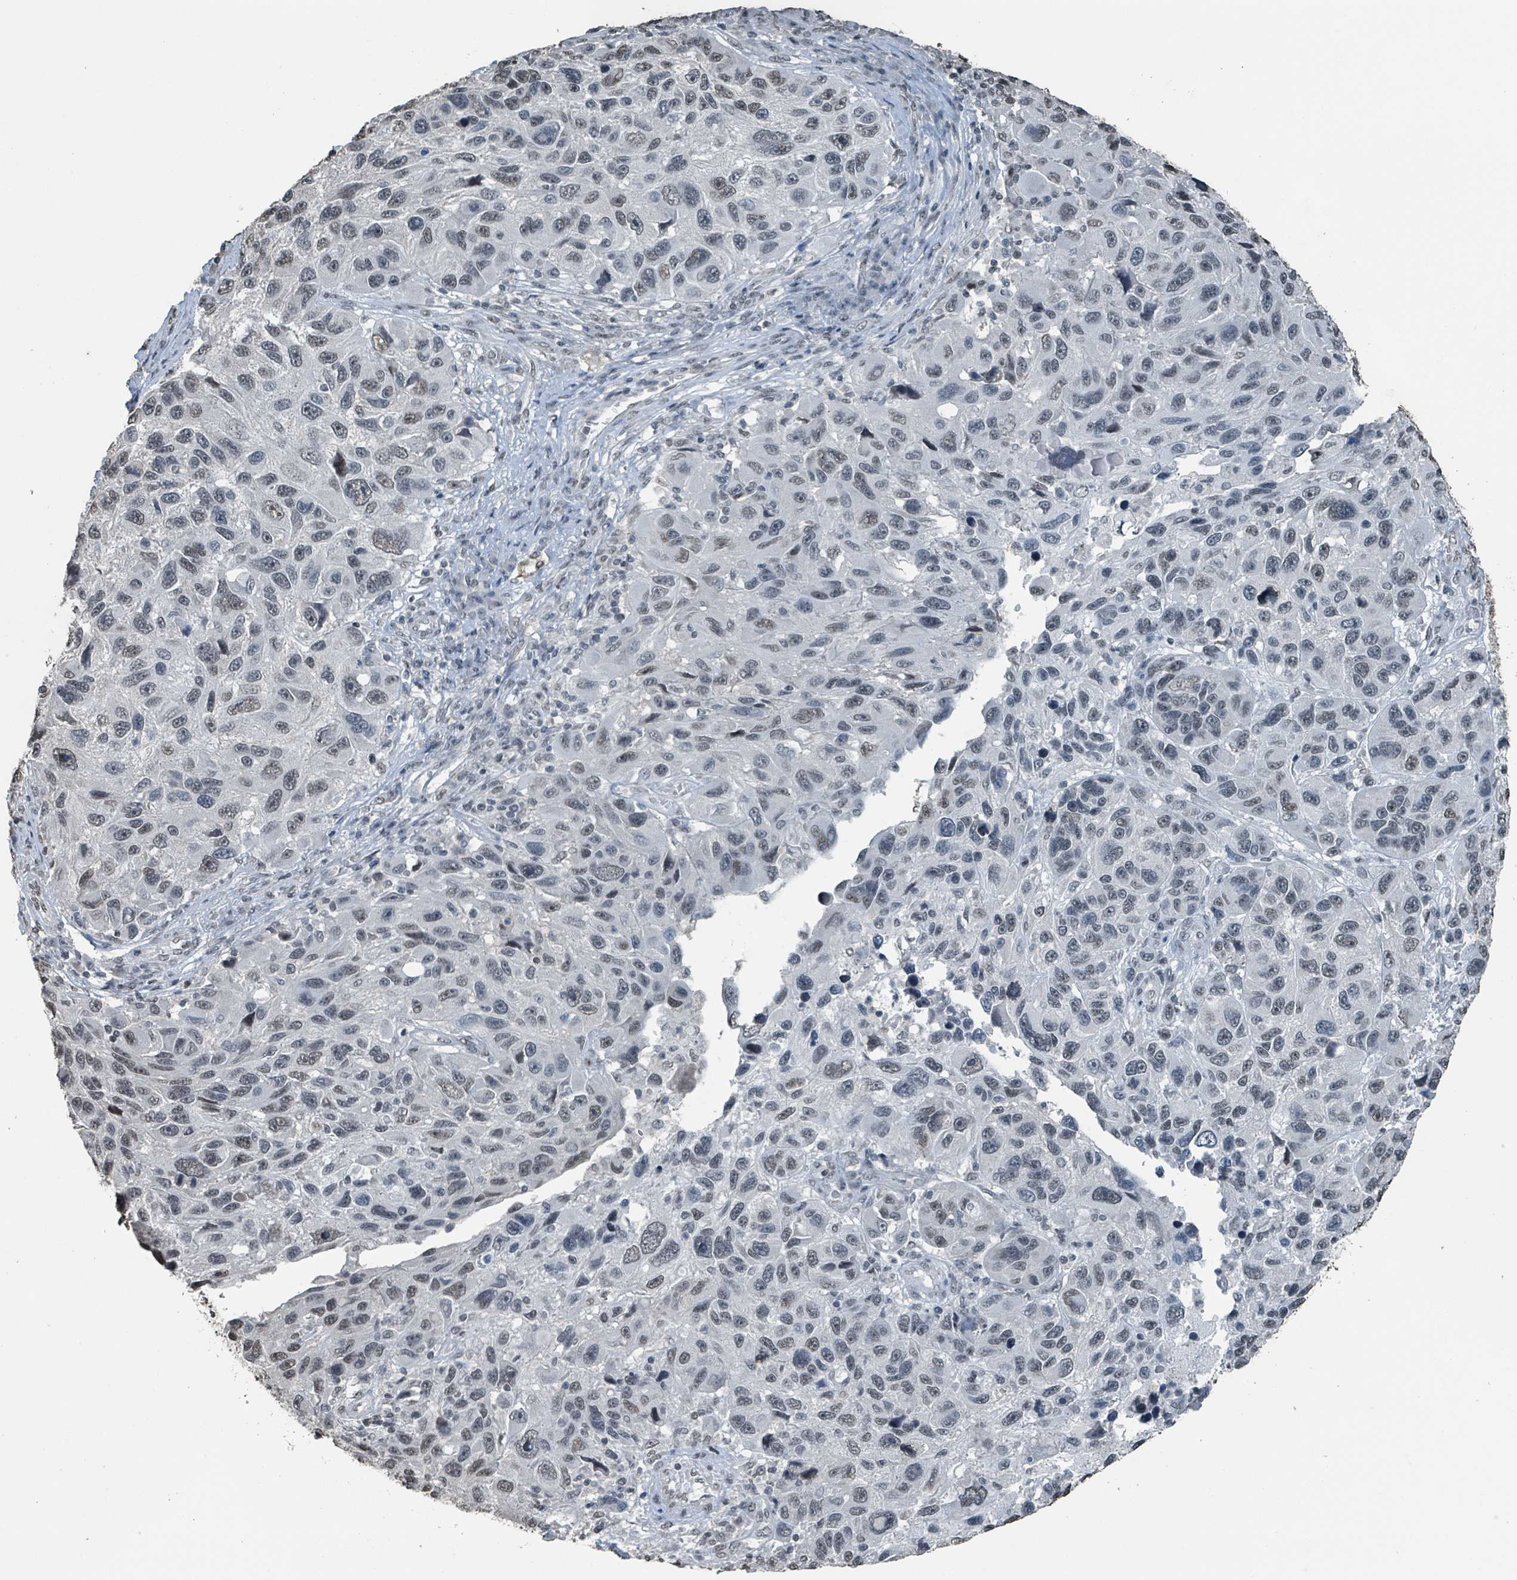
{"staining": {"intensity": "weak", "quantity": ">75%", "location": "nuclear"}, "tissue": "melanoma", "cell_type": "Tumor cells", "image_type": "cancer", "snomed": [{"axis": "morphology", "description": "Malignant melanoma, NOS"}, {"axis": "topography", "description": "Skin"}], "caption": "Immunohistochemical staining of human malignant melanoma exhibits weak nuclear protein positivity in about >75% of tumor cells. The staining was performed using DAB, with brown indicating positive protein expression. Nuclei are stained blue with hematoxylin.", "gene": "PHIP", "patient": {"sex": "male", "age": 53}}